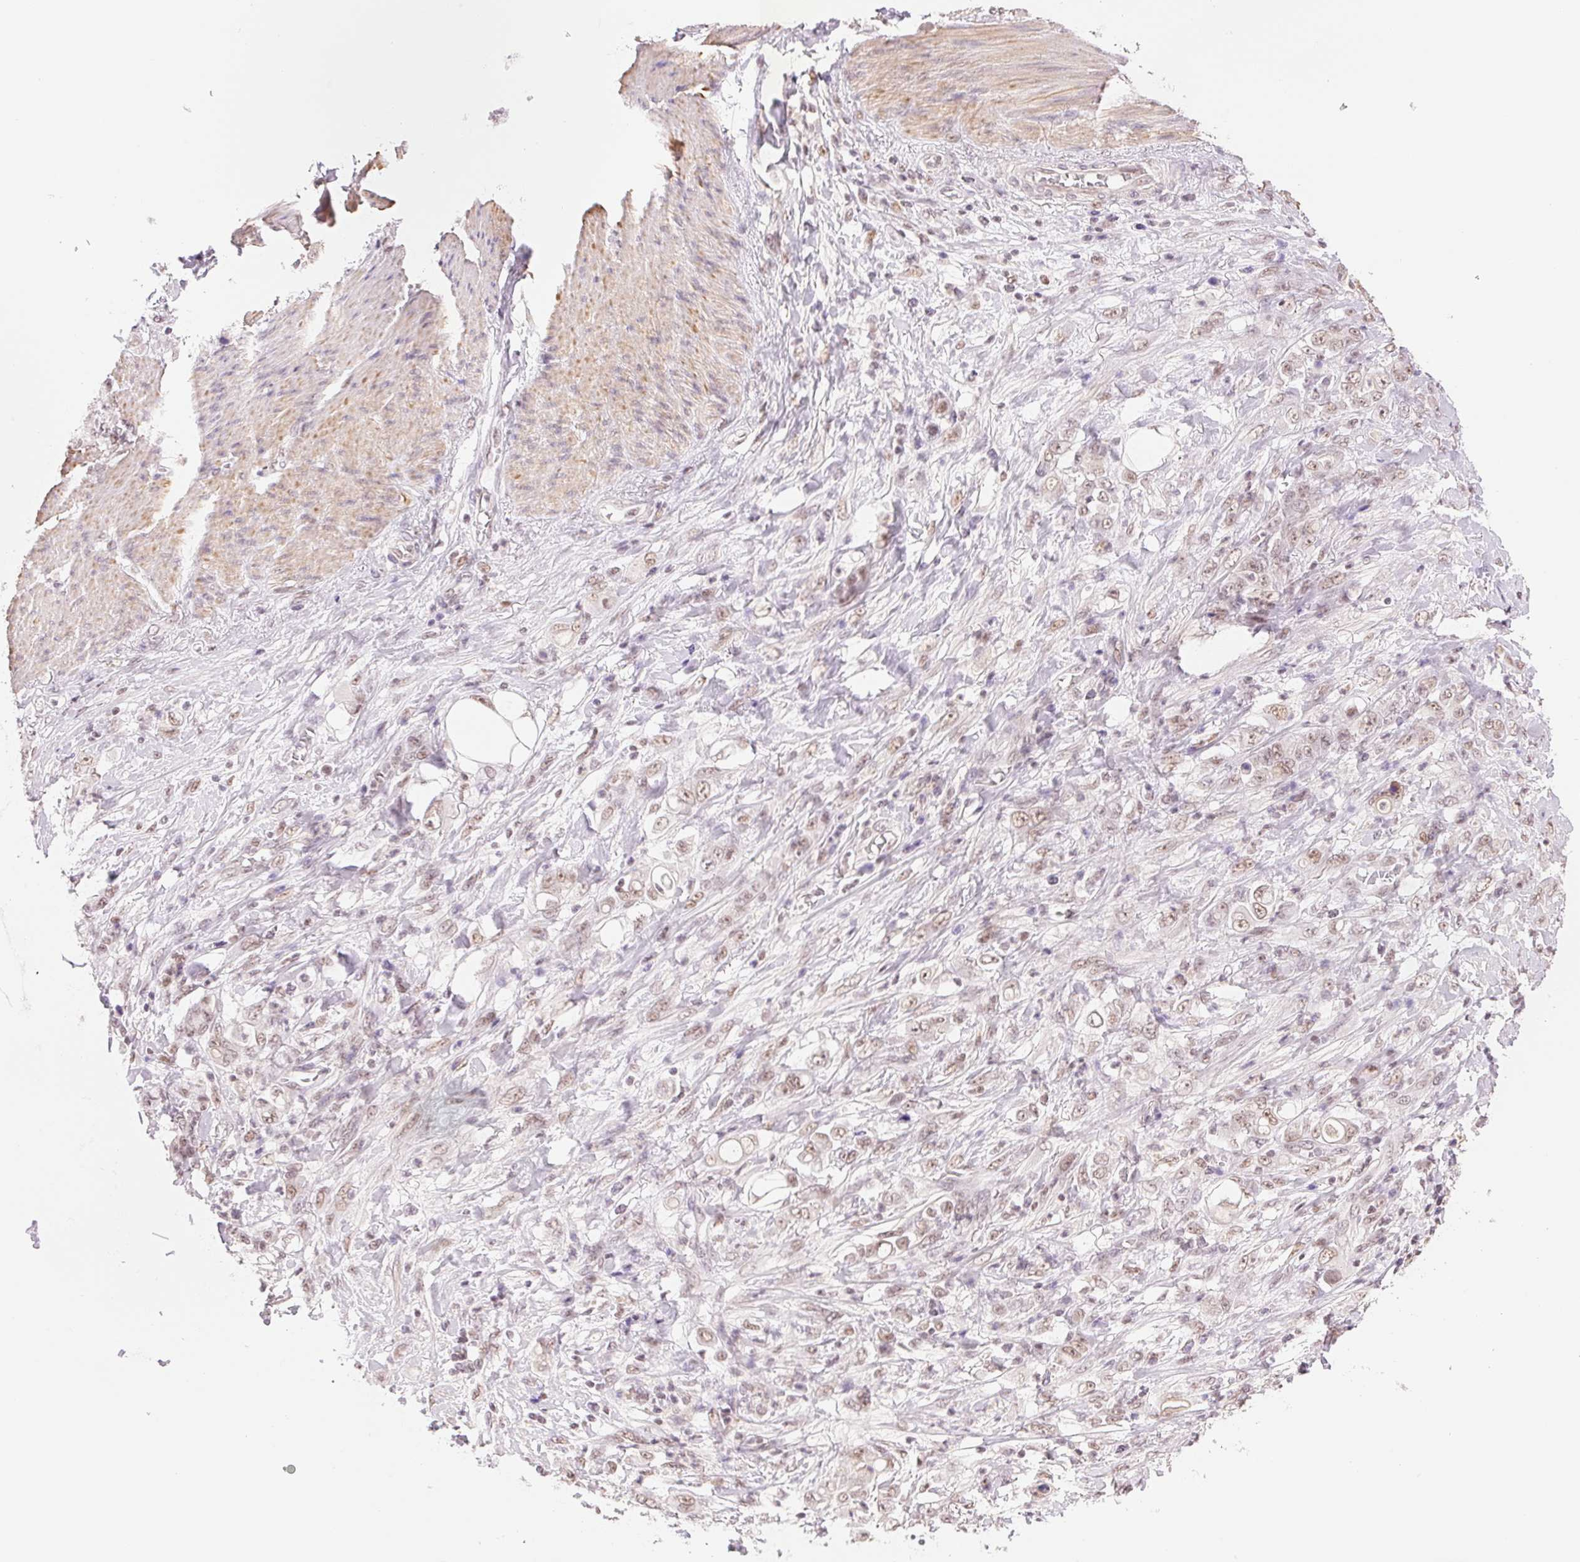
{"staining": {"intensity": "weak", "quantity": ">75%", "location": "nuclear"}, "tissue": "stomach cancer", "cell_type": "Tumor cells", "image_type": "cancer", "snomed": [{"axis": "morphology", "description": "Adenocarcinoma, NOS"}, {"axis": "topography", "description": "Stomach"}], "caption": "This photomicrograph reveals IHC staining of stomach adenocarcinoma, with low weak nuclear expression in approximately >75% of tumor cells.", "gene": "RPRD1B", "patient": {"sex": "female", "age": 79}}